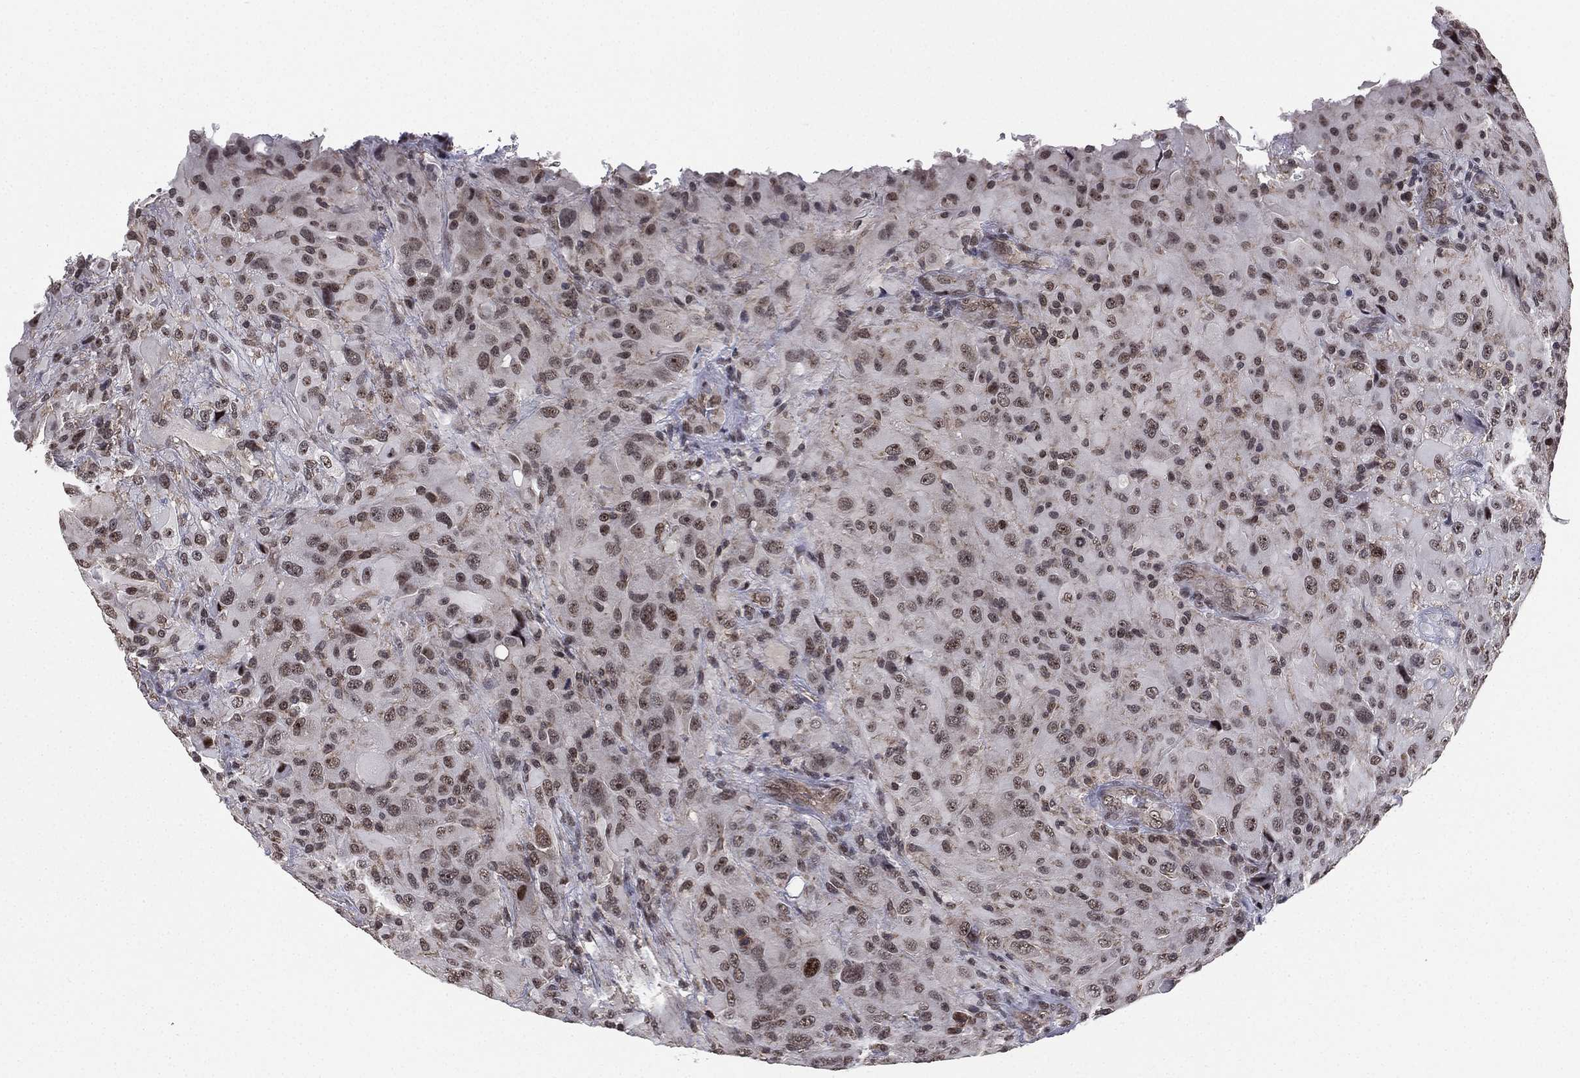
{"staining": {"intensity": "weak", "quantity": "25%-75%", "location": "nuclear"}, "tissue": "glioma", "cell_type": "Tumor cells", "image_type": "cancer", "snomed": [{"axis": "morphology", "description": "Glioma, malignant, High grade"}, {"axis": "topography", "description": "Cerebral cortex"}], "caption": "Glioma was stained to show a protein in brown. There is low levels of weak nuclear staining in about 25%-75% of tumor cells. Nuclei are stained in blue.", "gene": "RARB", "patient": {"sex": "male", "age": 35}}